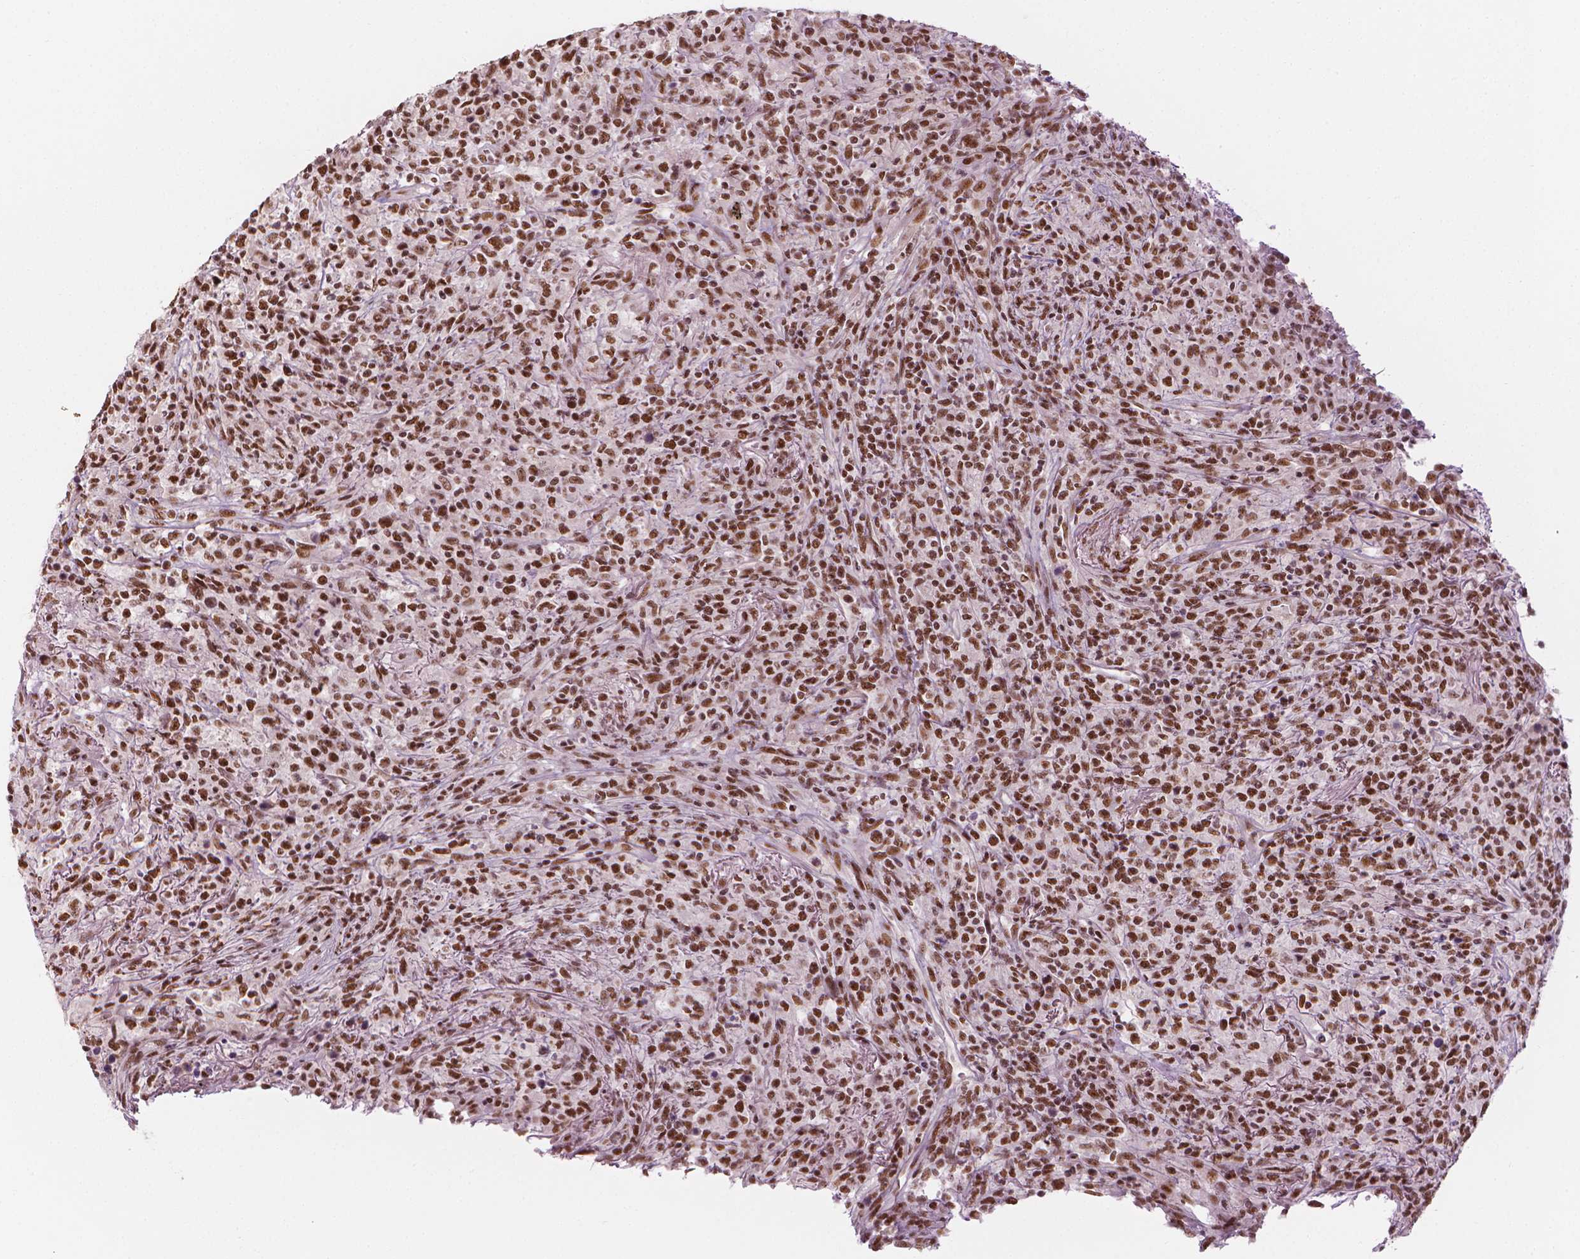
{"staining": {"intensity": "strong", "quantity": ">75%", "location": "nuclear"}, "tissue": "lymphoma", "cell_type": "Tumor cells", "image_type": "cancer", "snomed": [{"axis": "morphology", "description": "Malignant lymphoma, non-Hodgkin's type, High grade"}, {"axis": "topography", "description": "Lung"}], "caption": "Protein analysis of malignant lymphoma, non-Hodgkin's type (high-grade) tissue displays strong nuclear expression in approximately >75% of tumor cells.", "gene": "ELF2", "patient": {"sex": "male", "age": 79}}